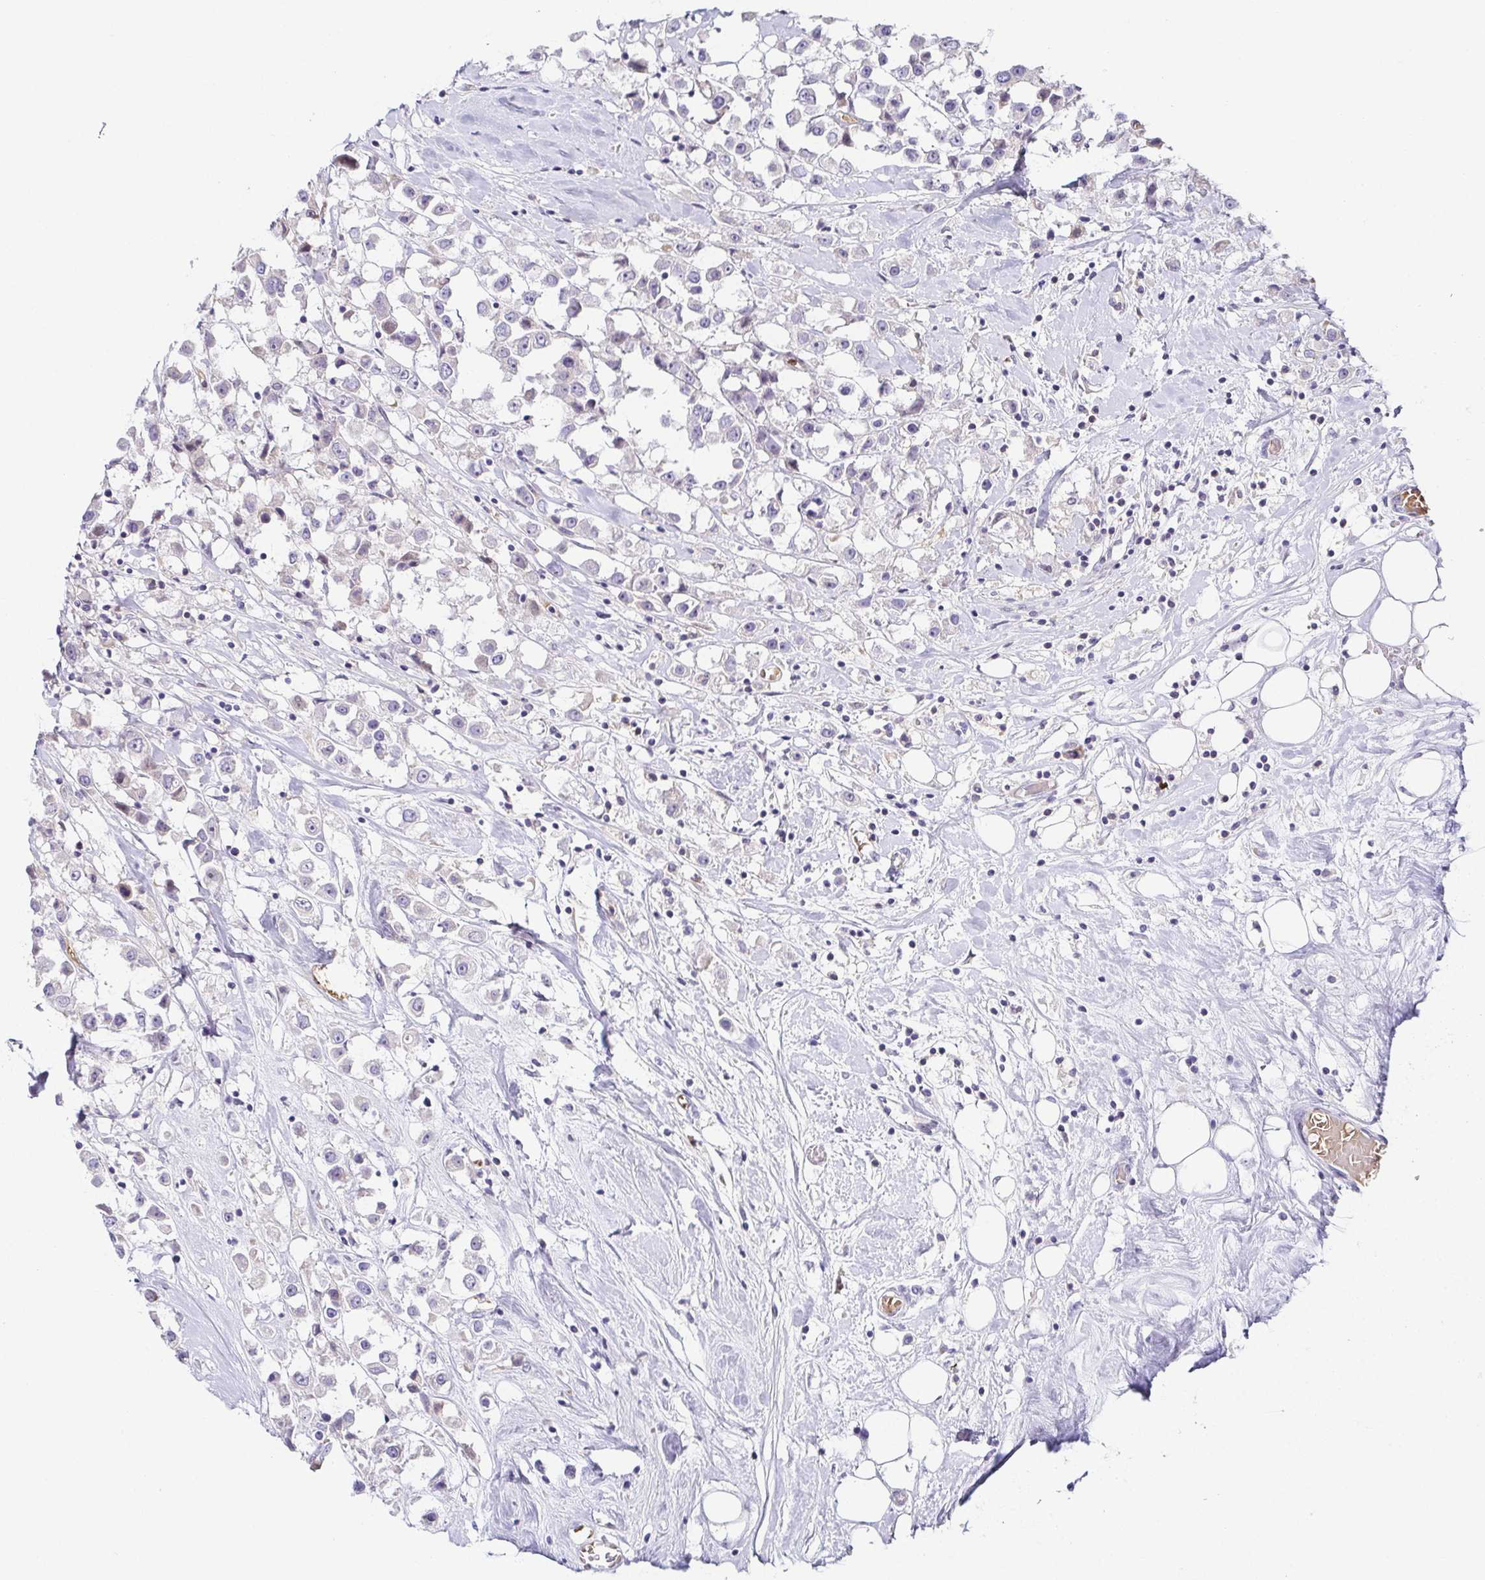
{"staining": {"intensity": "negative", "quantity": "none", "location": "none"}, "tissue": "breast cancer", "cell_type": "Tumor cells", "image_type": "cancer", "snomed": [{"axis": "morphology", "description": "Duct carcinoma"}, {"axis": "topography", "description": "Breast"}], "caption": "Tumor cells show no significant positivity in breast cancer.", "gene": "FAM162B", "patient": {"sex": "female", "age": 61}}